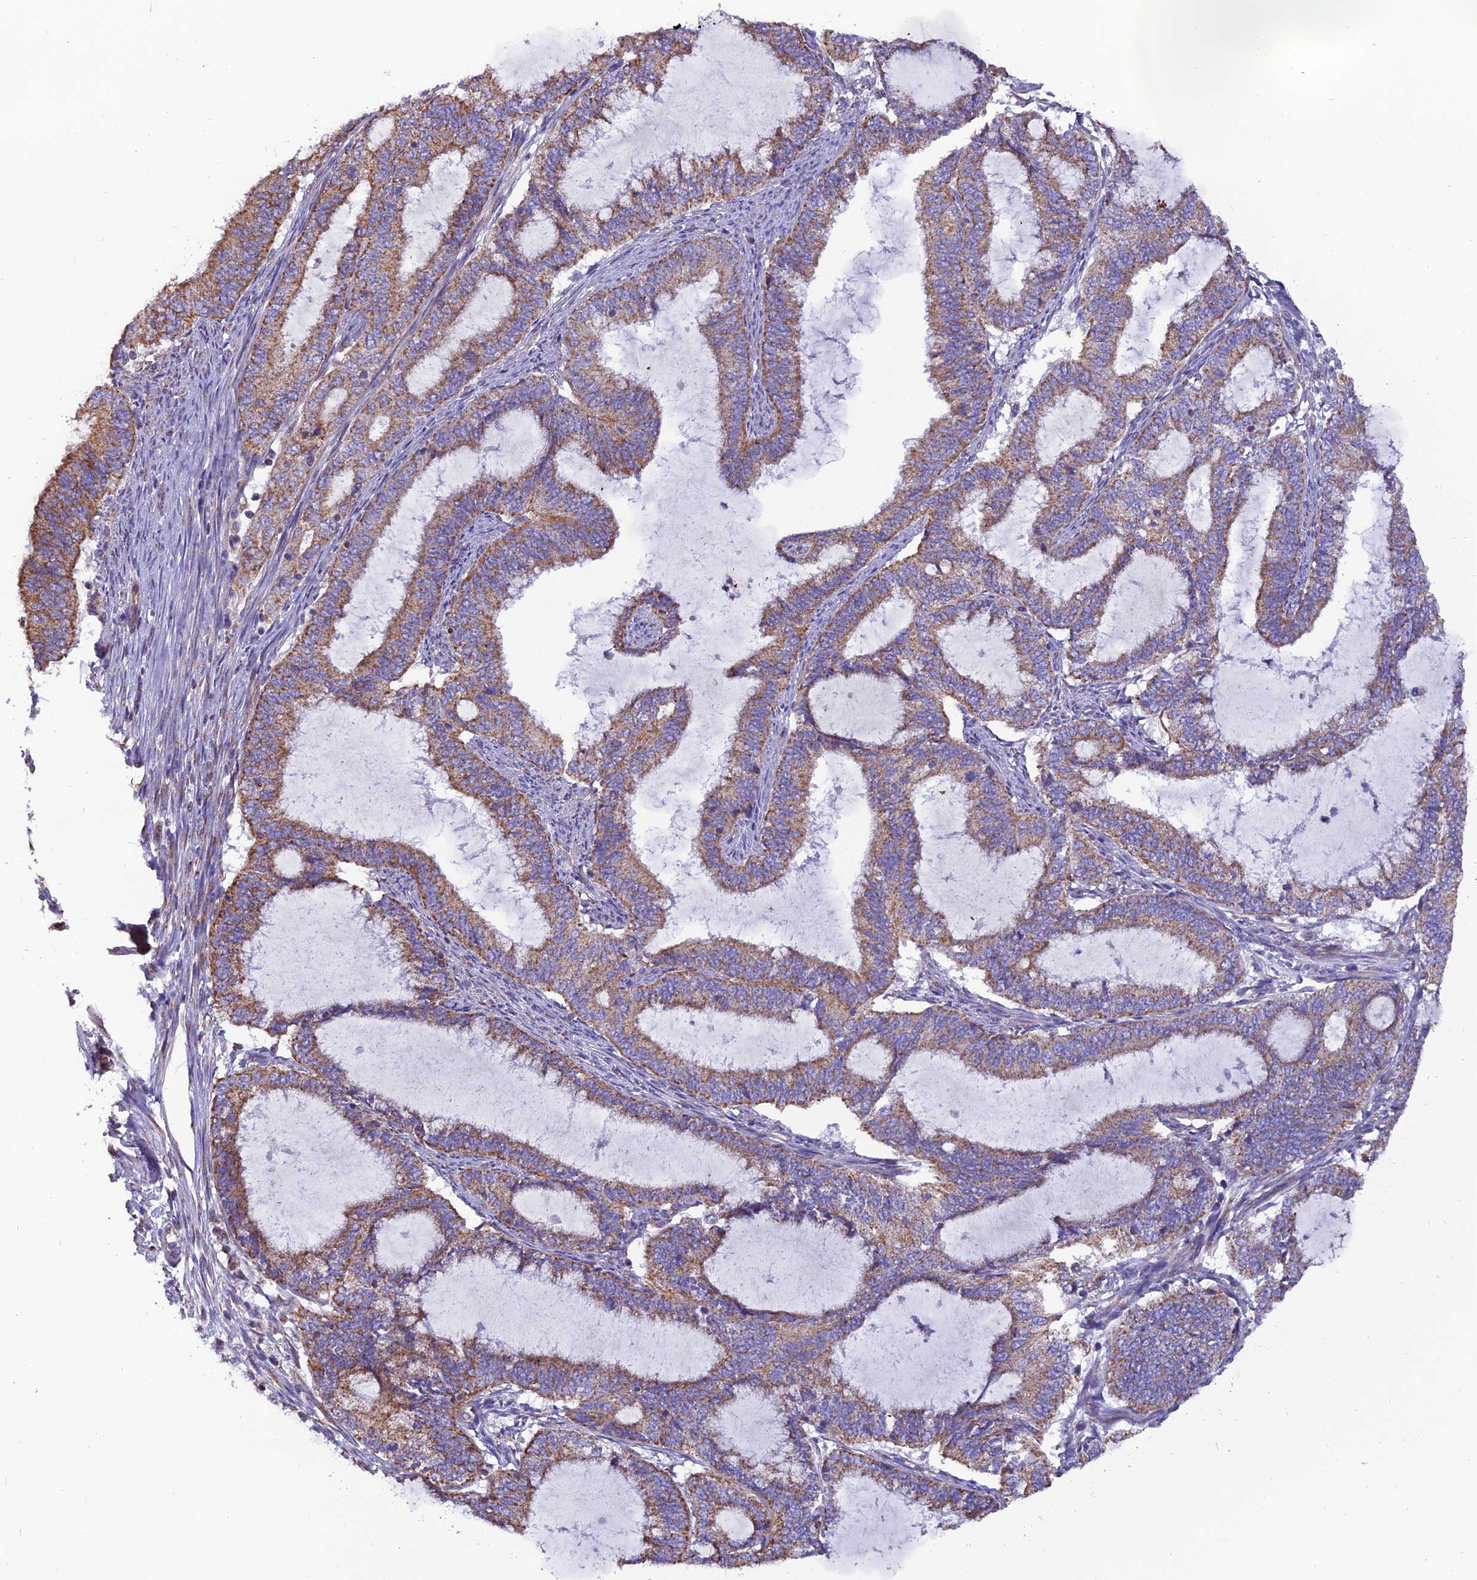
{"staining": {"intensity": "moderate", "quantity": ">75%", "location": "cytoplasmic/membranous"}, "tissue": "endometrial cancer", "cell_type": "Tumor cells", "image_type": "cancer", "snomed": [{"axis": "morphology", "description": "Adenocarcinoma, NOS"}, {"axis": "topography", "description": "Endometrium"}], "caption": "Immunohistochemistry of endometrial adenocarcinoma displays medium levels of moderate cytoplasmic/membranous staining in approximately >75% of tumor cells. (DAB IHC with brightfield microscopy, high magnification).", "gene": "GPD1", "patient": {"sex": "female", "age": 51}}